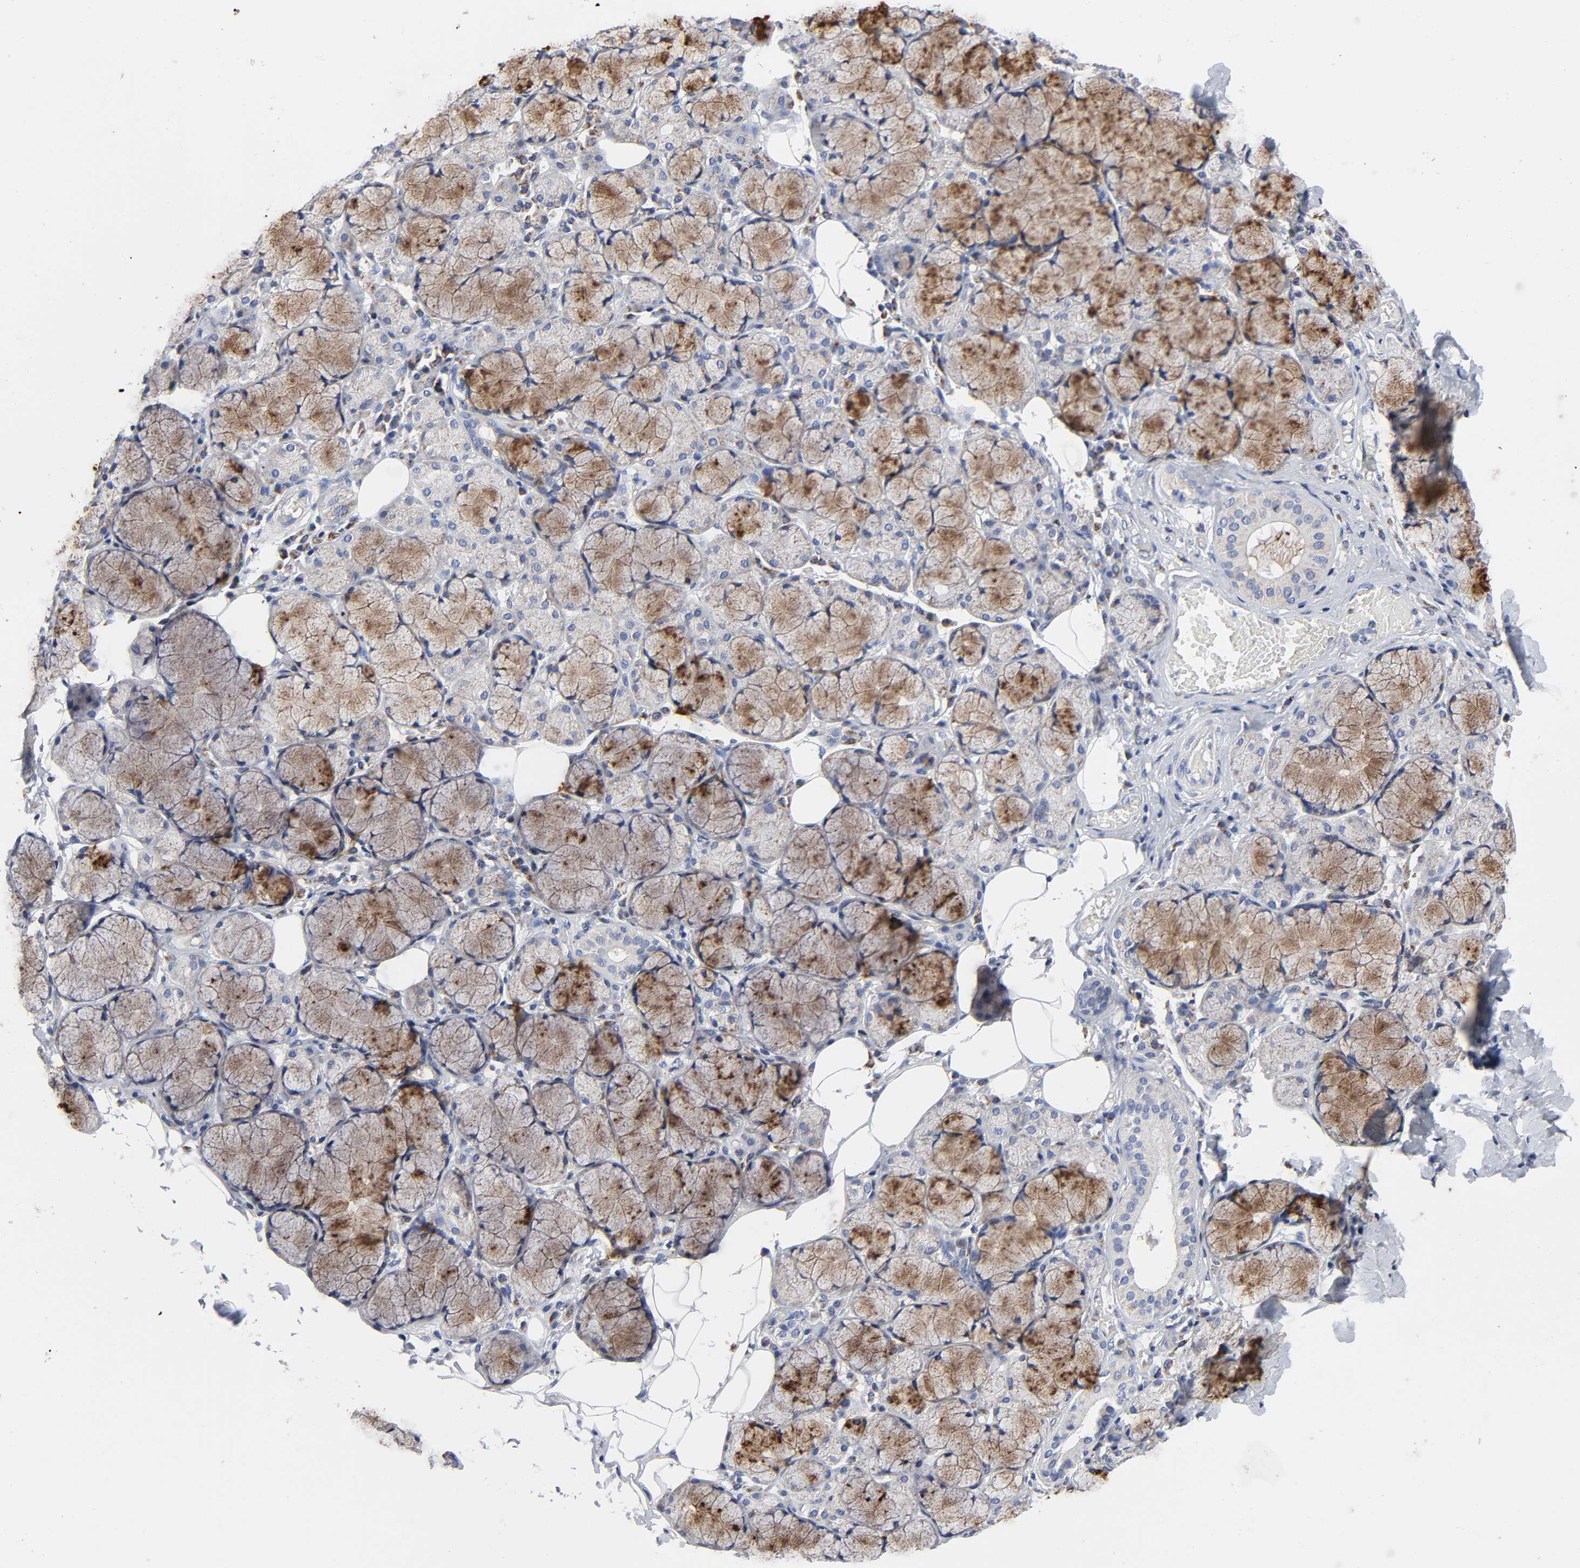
{"staining": {"intensity": "moderate", "quantity": "25%-75%", "location": "cytoplasmic/membranous"}, "tissue": "salivary gland", "cell_type": "Glandular cells", "image_type": "normal", "snomed": [{"axis": "morphology", "description": "Normal tissue, NOS"}, {"axis": "morphology", "description": "Adenoma, NOS"}, {"axis": "topography", "description": "Salivary gland"}], "caption": "This micrograph demonstrates immunohistochemistry (IHC) staining of normal human salivary gland, with medium moderate cytoplasmic/membranous expression in approximately 25%-75% of glandular cells.", "gene": "AOPEP", "patient": {"sex": "female", "age": 32}}